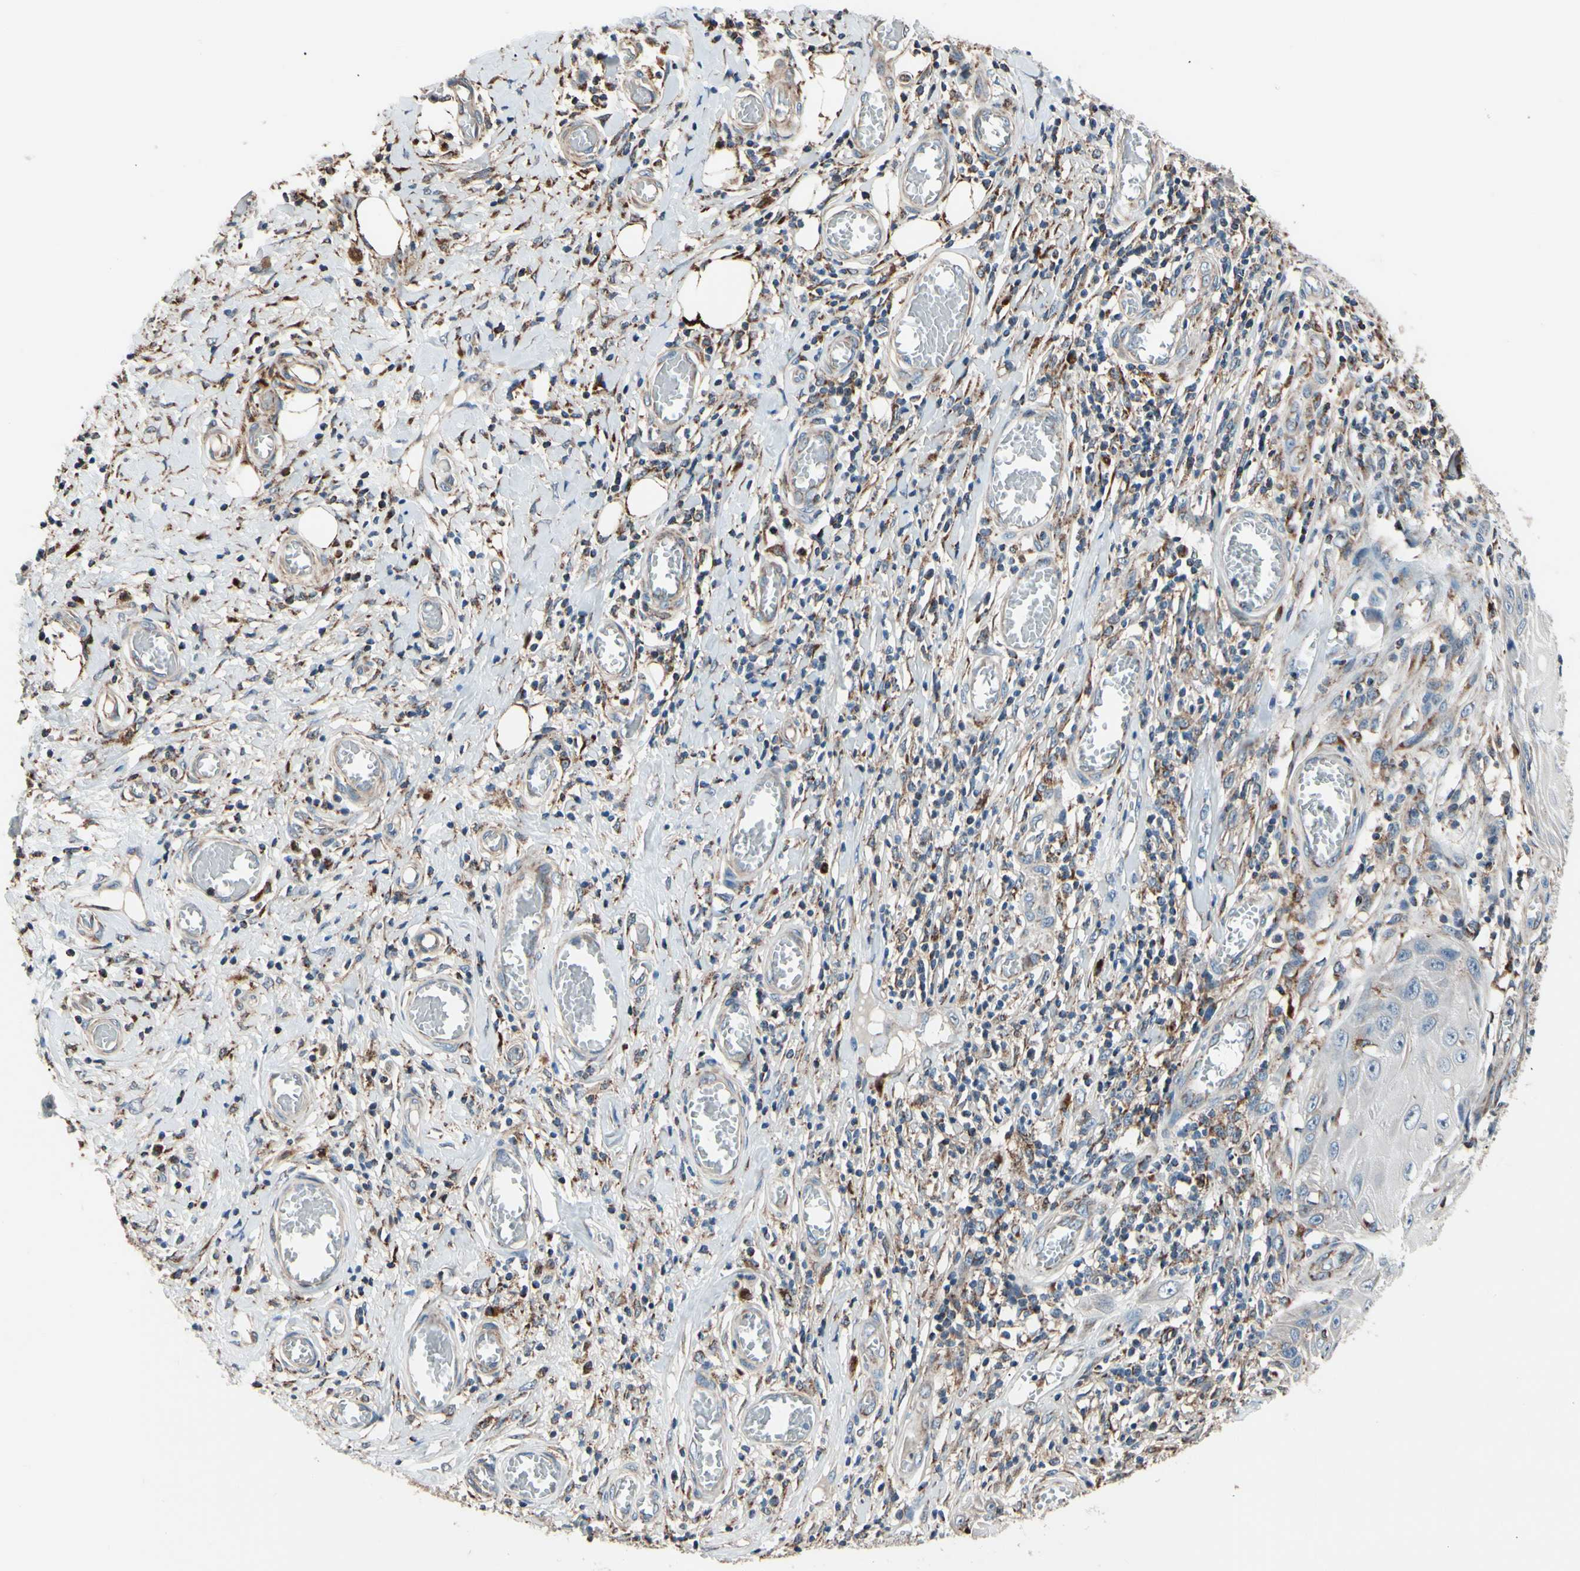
{"staining": {"intensity": "negative", "quantity": "none", "location": "none"}, "tissue": "skin cancer", "cell_type": "Tumor cells", "image_type": "cancer", "snomed": [{"axis": "morphology", "description": "Squamous cell carcinoma, NOS"}, {"axis": "topography", "description": "Skin"}], "caption": "Immunohistochemical staining of squamous cell carcinoma (skin) displays no significant expression in tumor cells. Brightfield microscopy of immunohistochemistry (IHC) stained with DAB (3,3'-diaminobenzidine) (brown) and hematoxylin (blue), captured at high magnification.", "gene": "TMEM176A", "patient": {"sex": "female", "age": 73}}